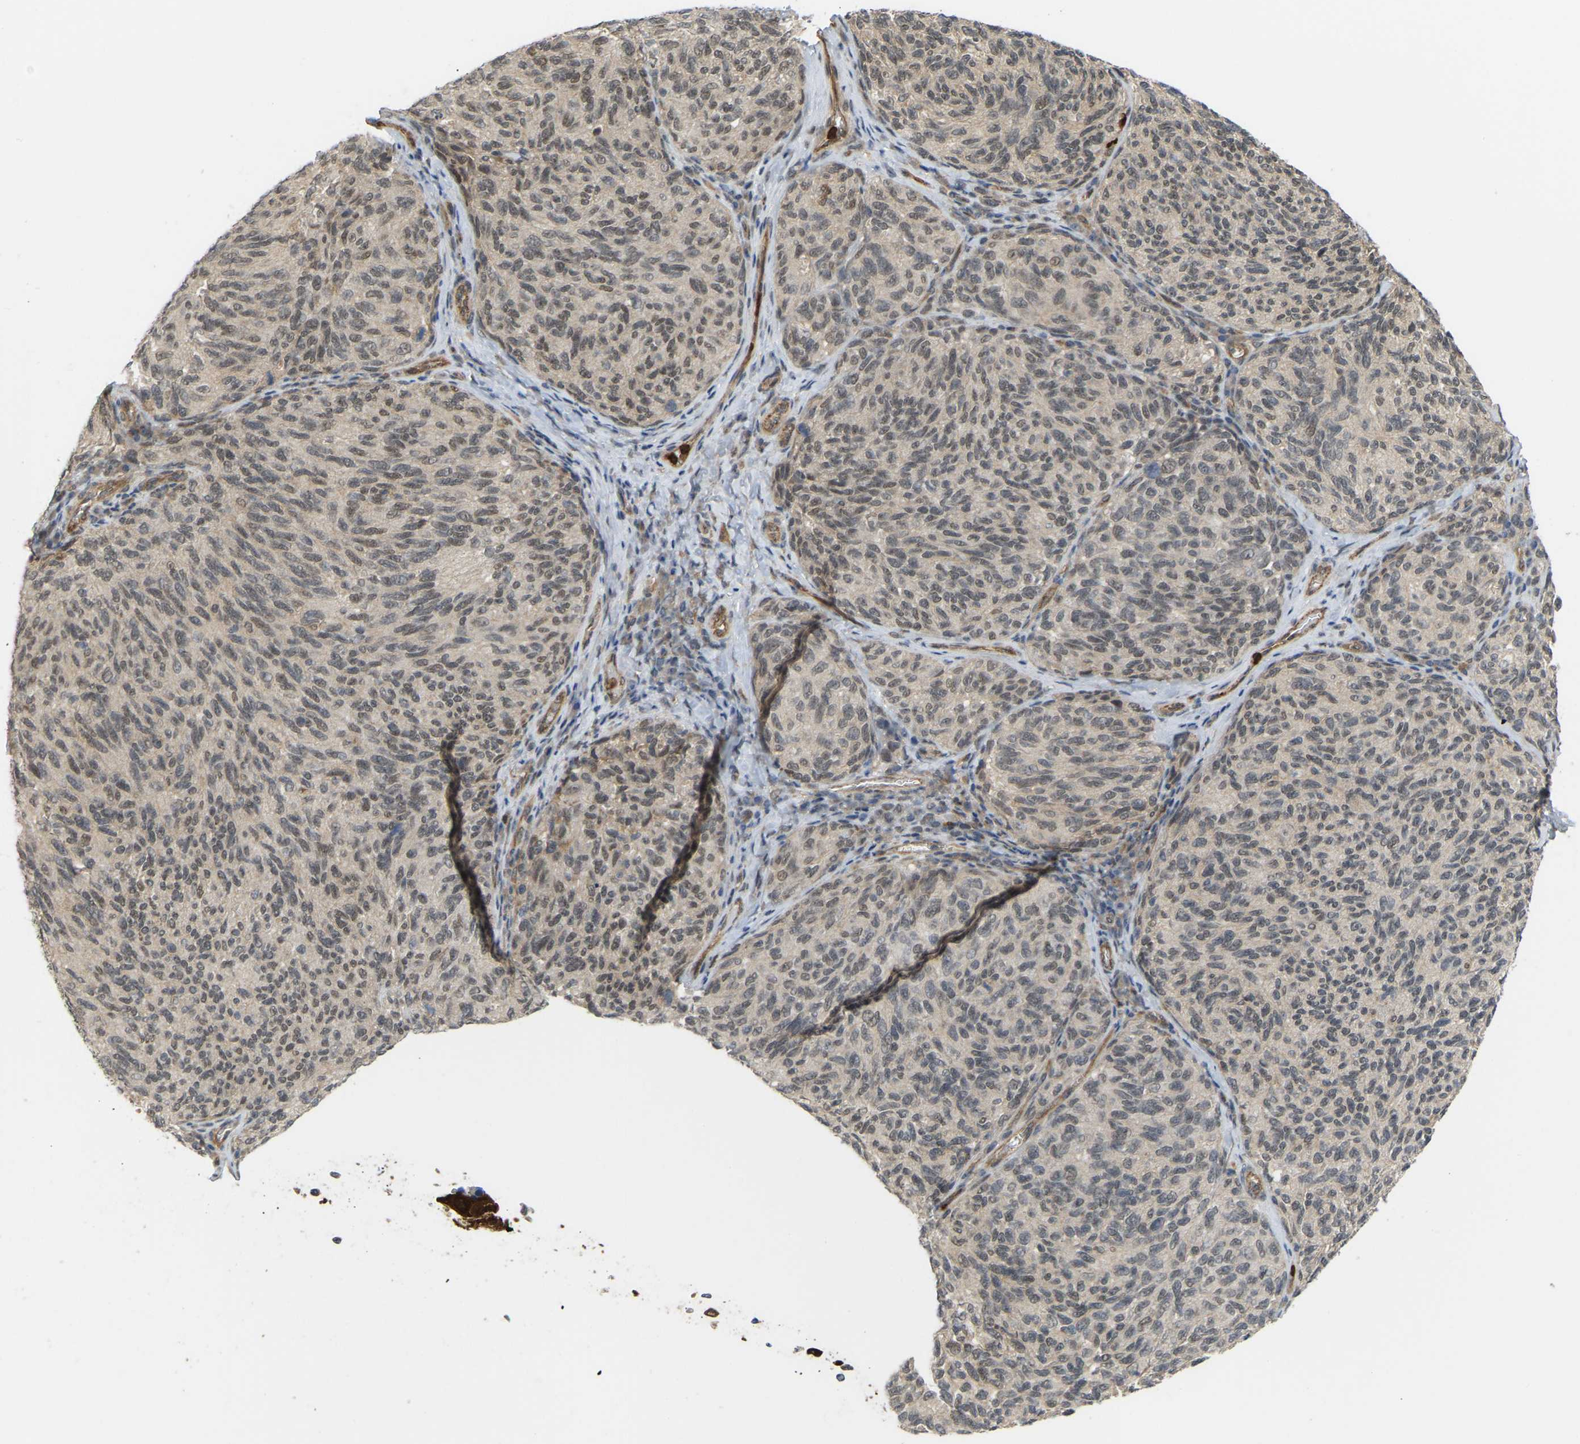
{"staining": {"intensity": "moderate", "quantity": ">75%", "location": "nuclear"}, "tissue": "melanoma", "cell_type": "Tumor cells", "image_type": "cancer", "snomed": [{"axis": "morphology", "description": "Malignant melanoma, NOS"}, {"axis": "topography", "description": "Skin"}], "caption": "Protein analysis of melanoma tissue displays moderate nuclear positivity in approximately >75% of tumor cells. The protein of interest is stained brown, and the nuclei are stained in blue (DAB IHC with brightfield microscopy, high magnification).", "gene": "SERPINB5", "patient": {"sex": "female", "age": 73}}